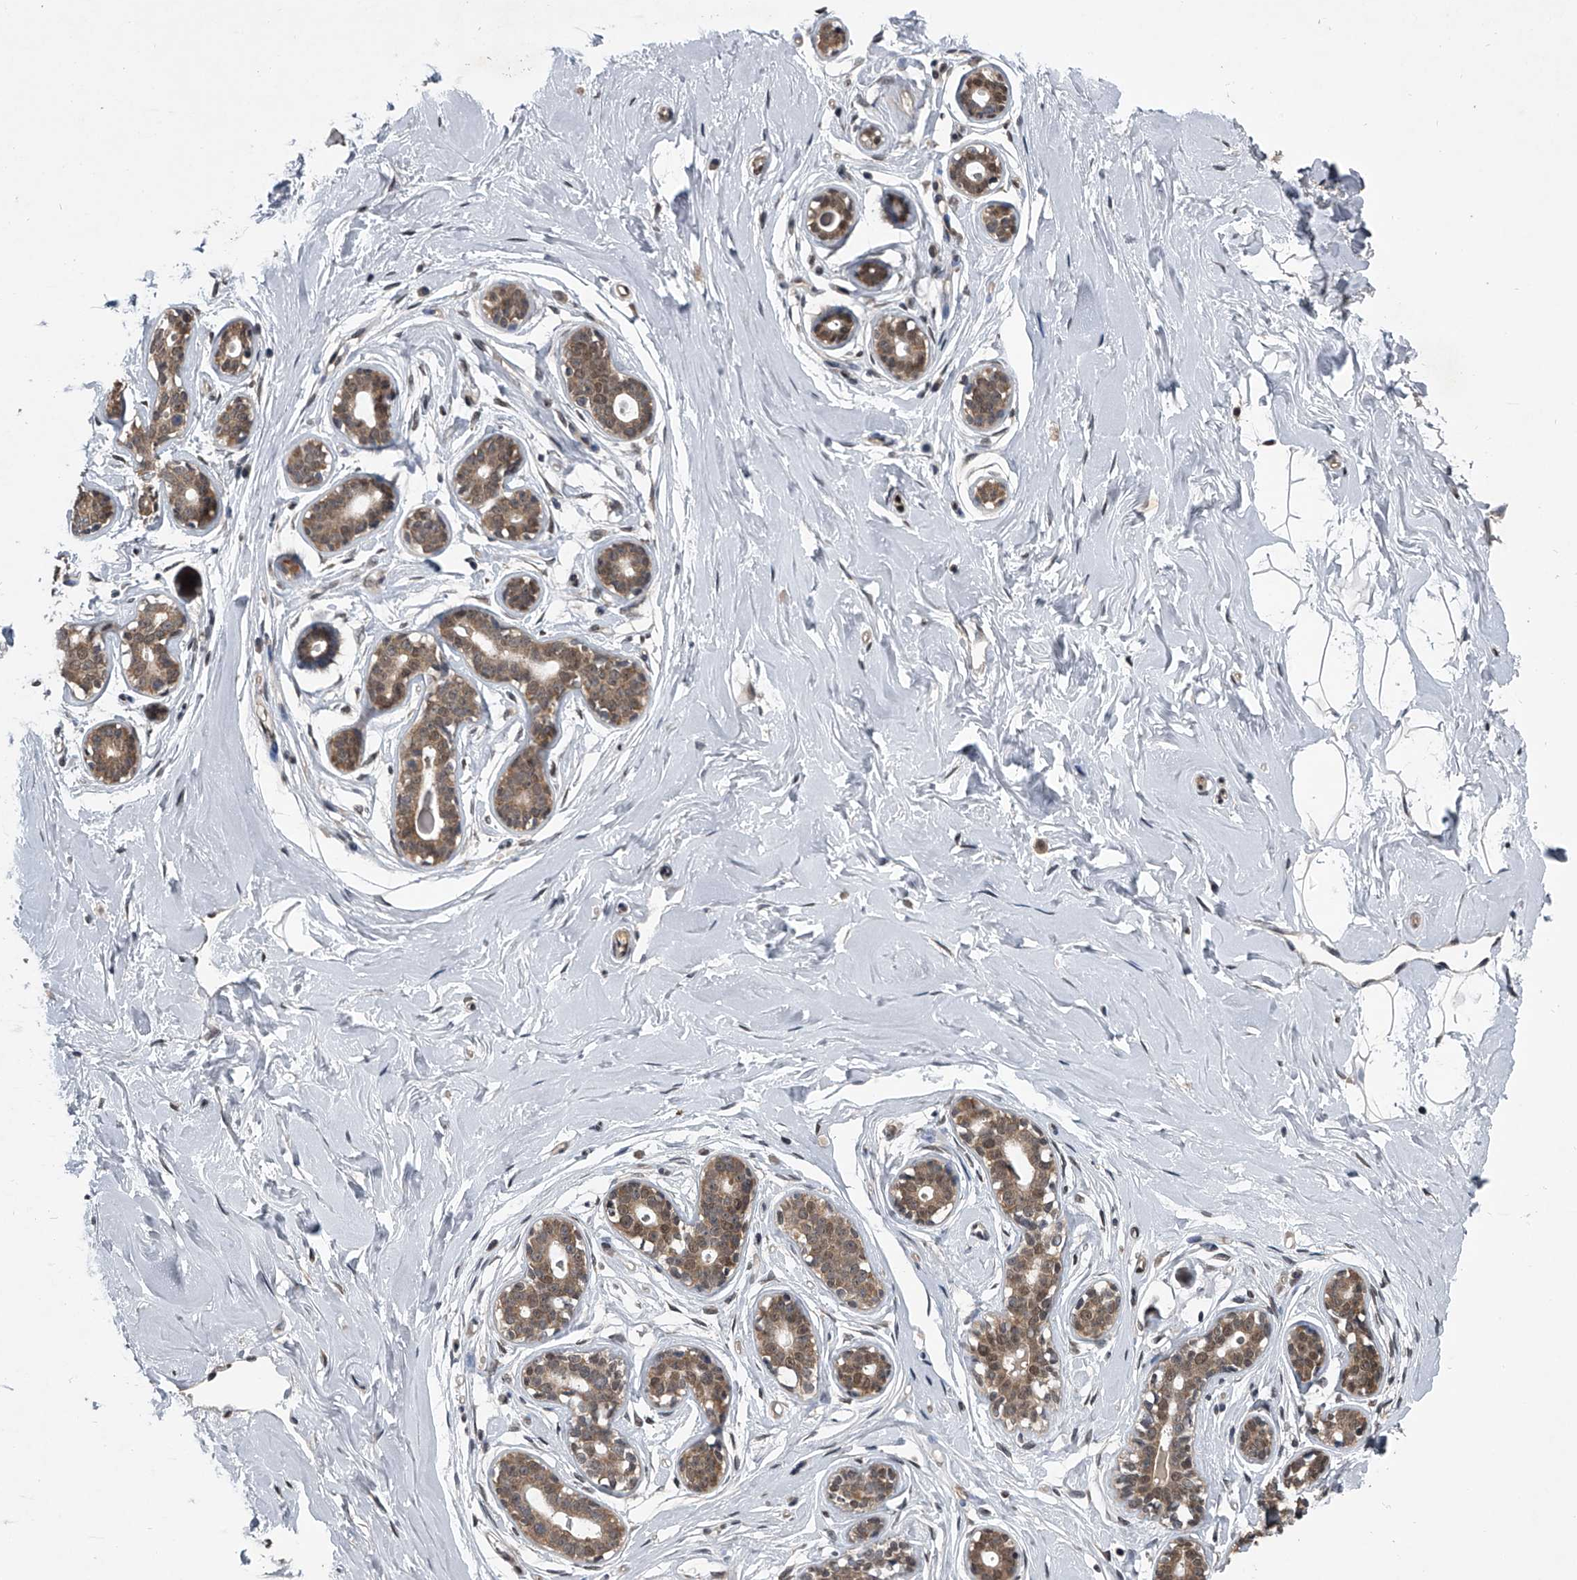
{"staining": {"intensity": "negative", "quantity": "none", "location": "none"}, "tissue": "breast", "cell_type": "Adipocytes", "image_type": "normal", "snomed": [{"axis": "morphology", "description": "Normal tissue, NOS"}, {"axis": "morphology", "description": "Adenoma, NOS"}, {"axis": "topography", "description": "Breast"}], "caption": "This is a micrograph of immunohistochemistry (IHC) staining of unremarkable breast, which shows no staining in adipocytes.", "gene": "TSNAX", "patient": {"sex": "female", "age": 23}}